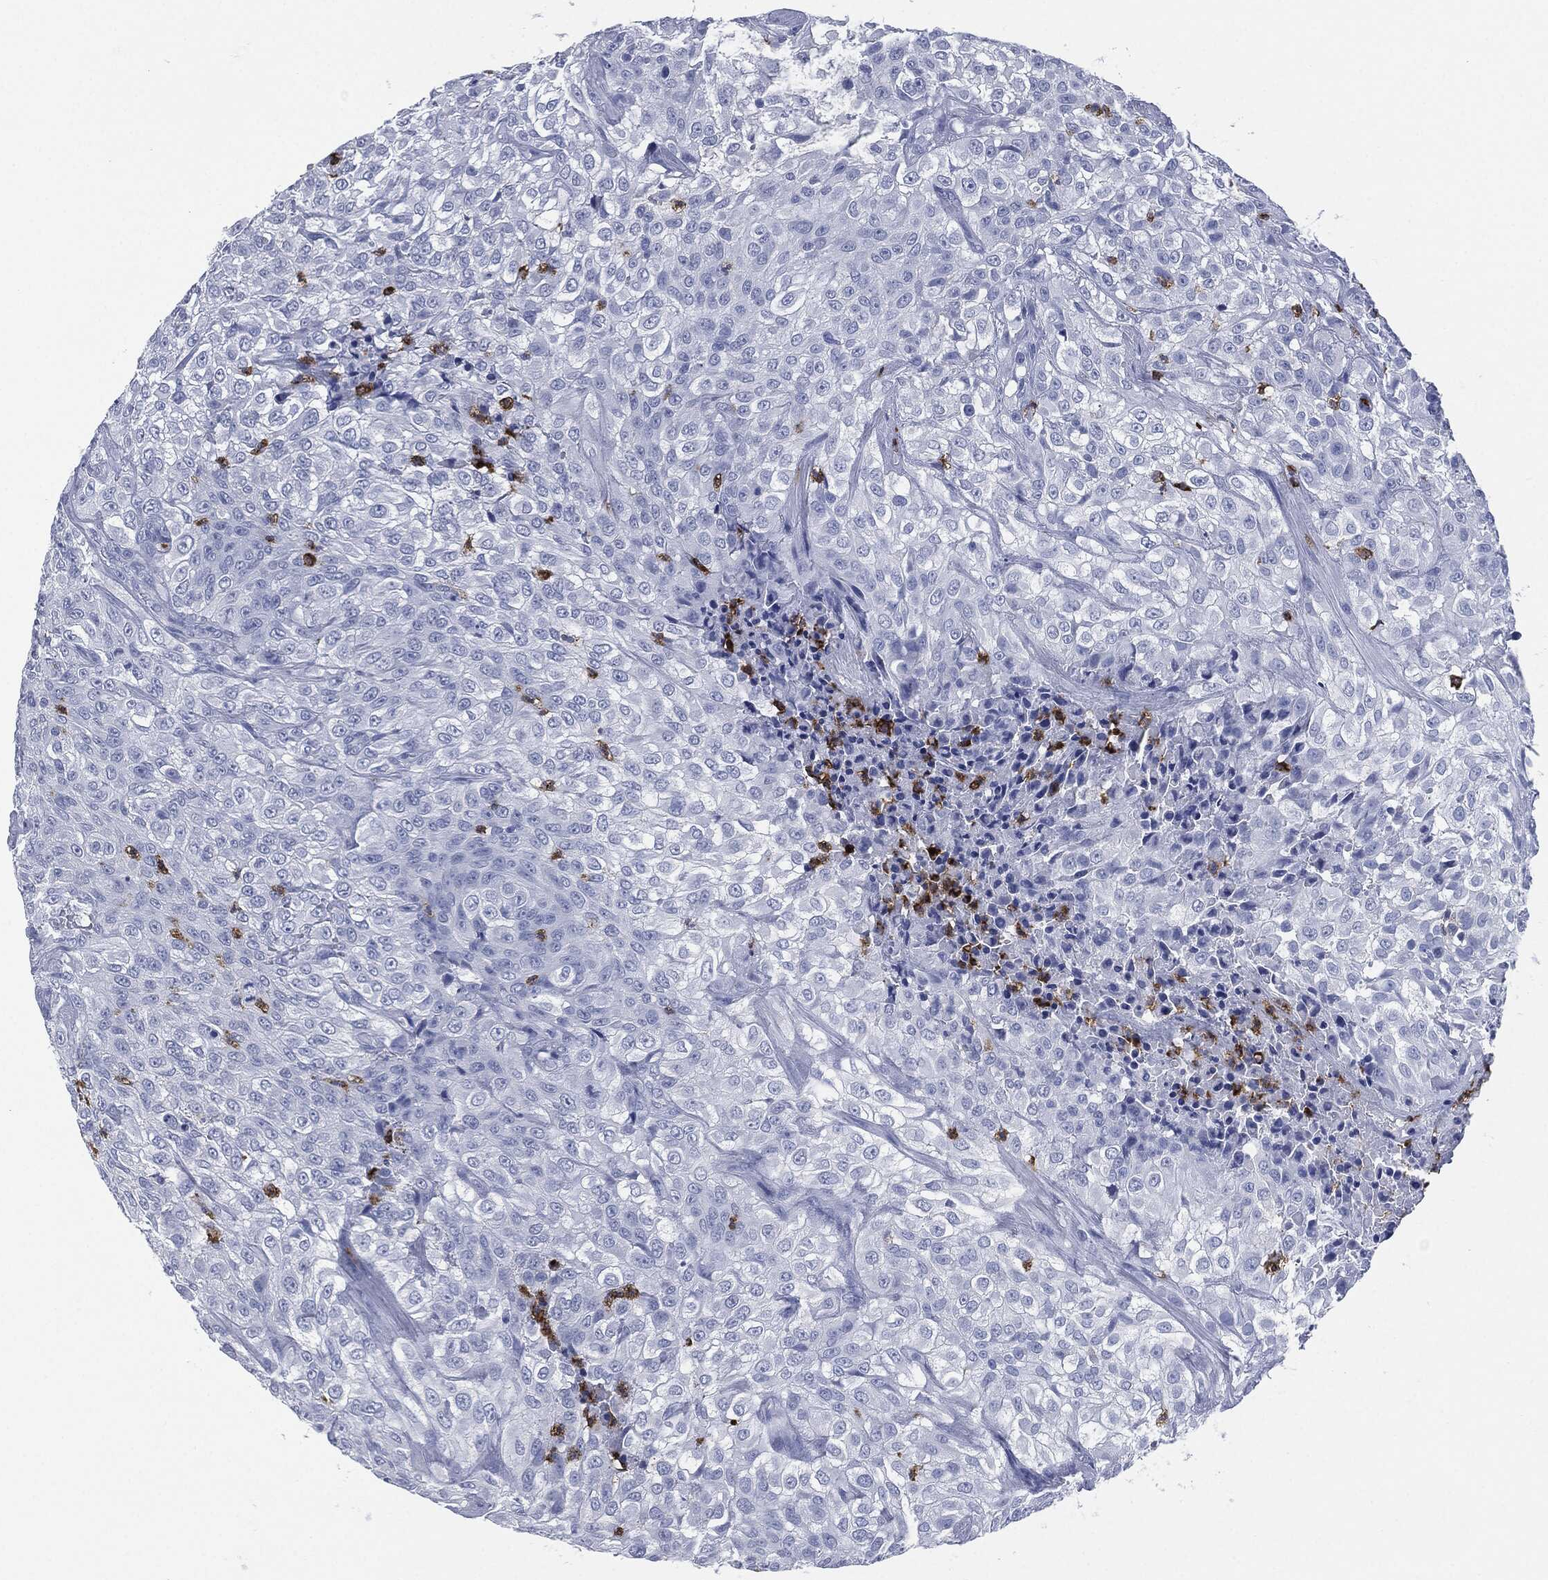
{"staining": {"intensity": "negative", "quantity": "none", "location": "none"}, "tissue": "urothelial cancer", "cell_type": "Tumor cells", "image_type": "cancer", "snomed": [{"axis": "morphology", "description": "Urothelial carcinoma, High grade"}, {"axis": "topography", "description": "Urinary bladder"}], "caption": "There is no significant positivity in tumor cells of urothelial carcinoma (high-grade). Brightfield microscopy of IHC stained with DAB (3,3'-diaminobenzidine) (brown) and hematoxylin (blue), captured at high magnification.", "gene": "CEACAM8", "patient": {"sex": "male", "age": 56}}